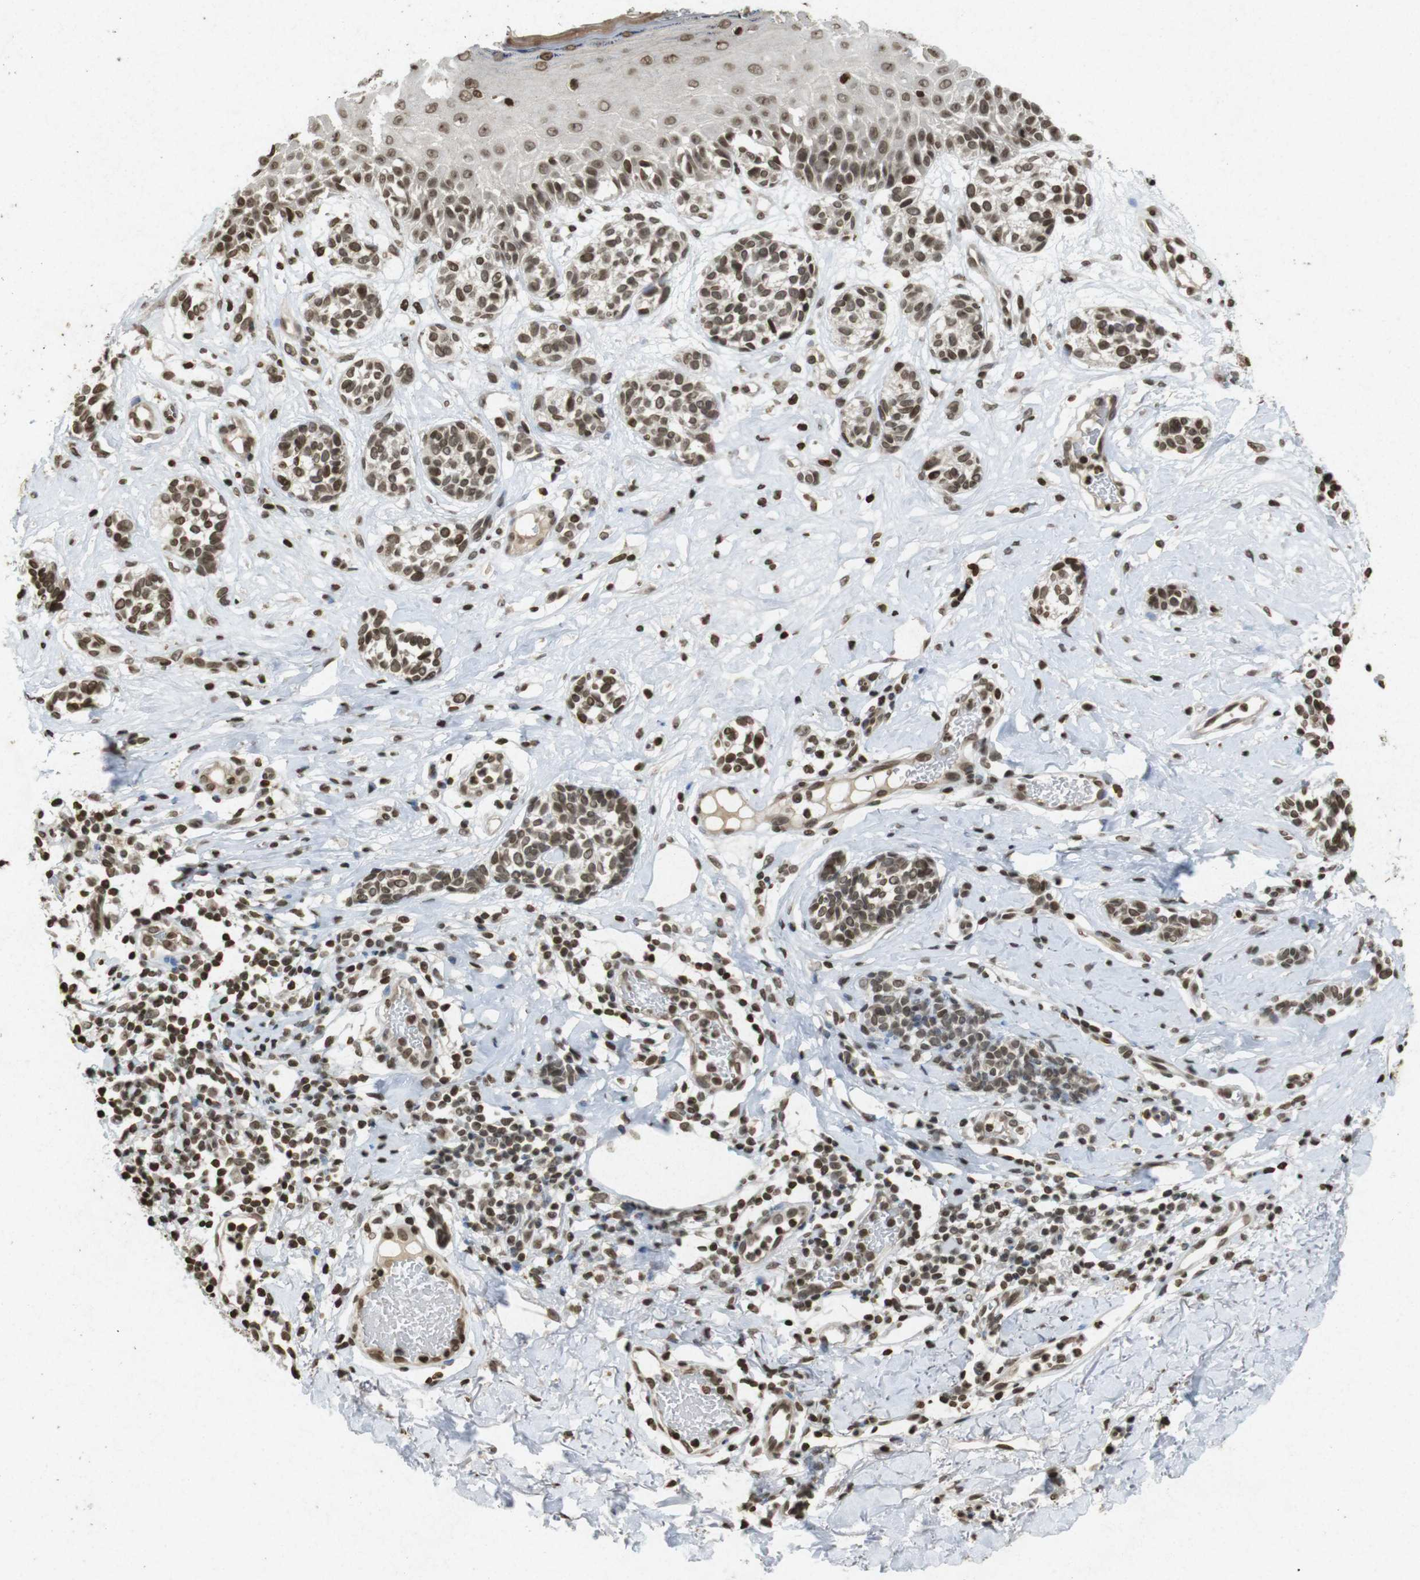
{"staining": {"intensity": "moderate", "quantity": ">75%", "location": "cytoplasmic/membranous,nuclear"}, "tissue": "melanoma", "cell_type": "Tumor cells", "image_type": "cancer", "snomed": [{"axis": "morphology", "description": "Malignant melanoma, NOS"}, {"axis": "topography", "description": "Skin"}], "caption": "Human melanoma stained with a protein marker demonstrates moderate staining in tumor cells.", "gene": "FOXA3", "patient": {"sex": "male", "age": 64}}